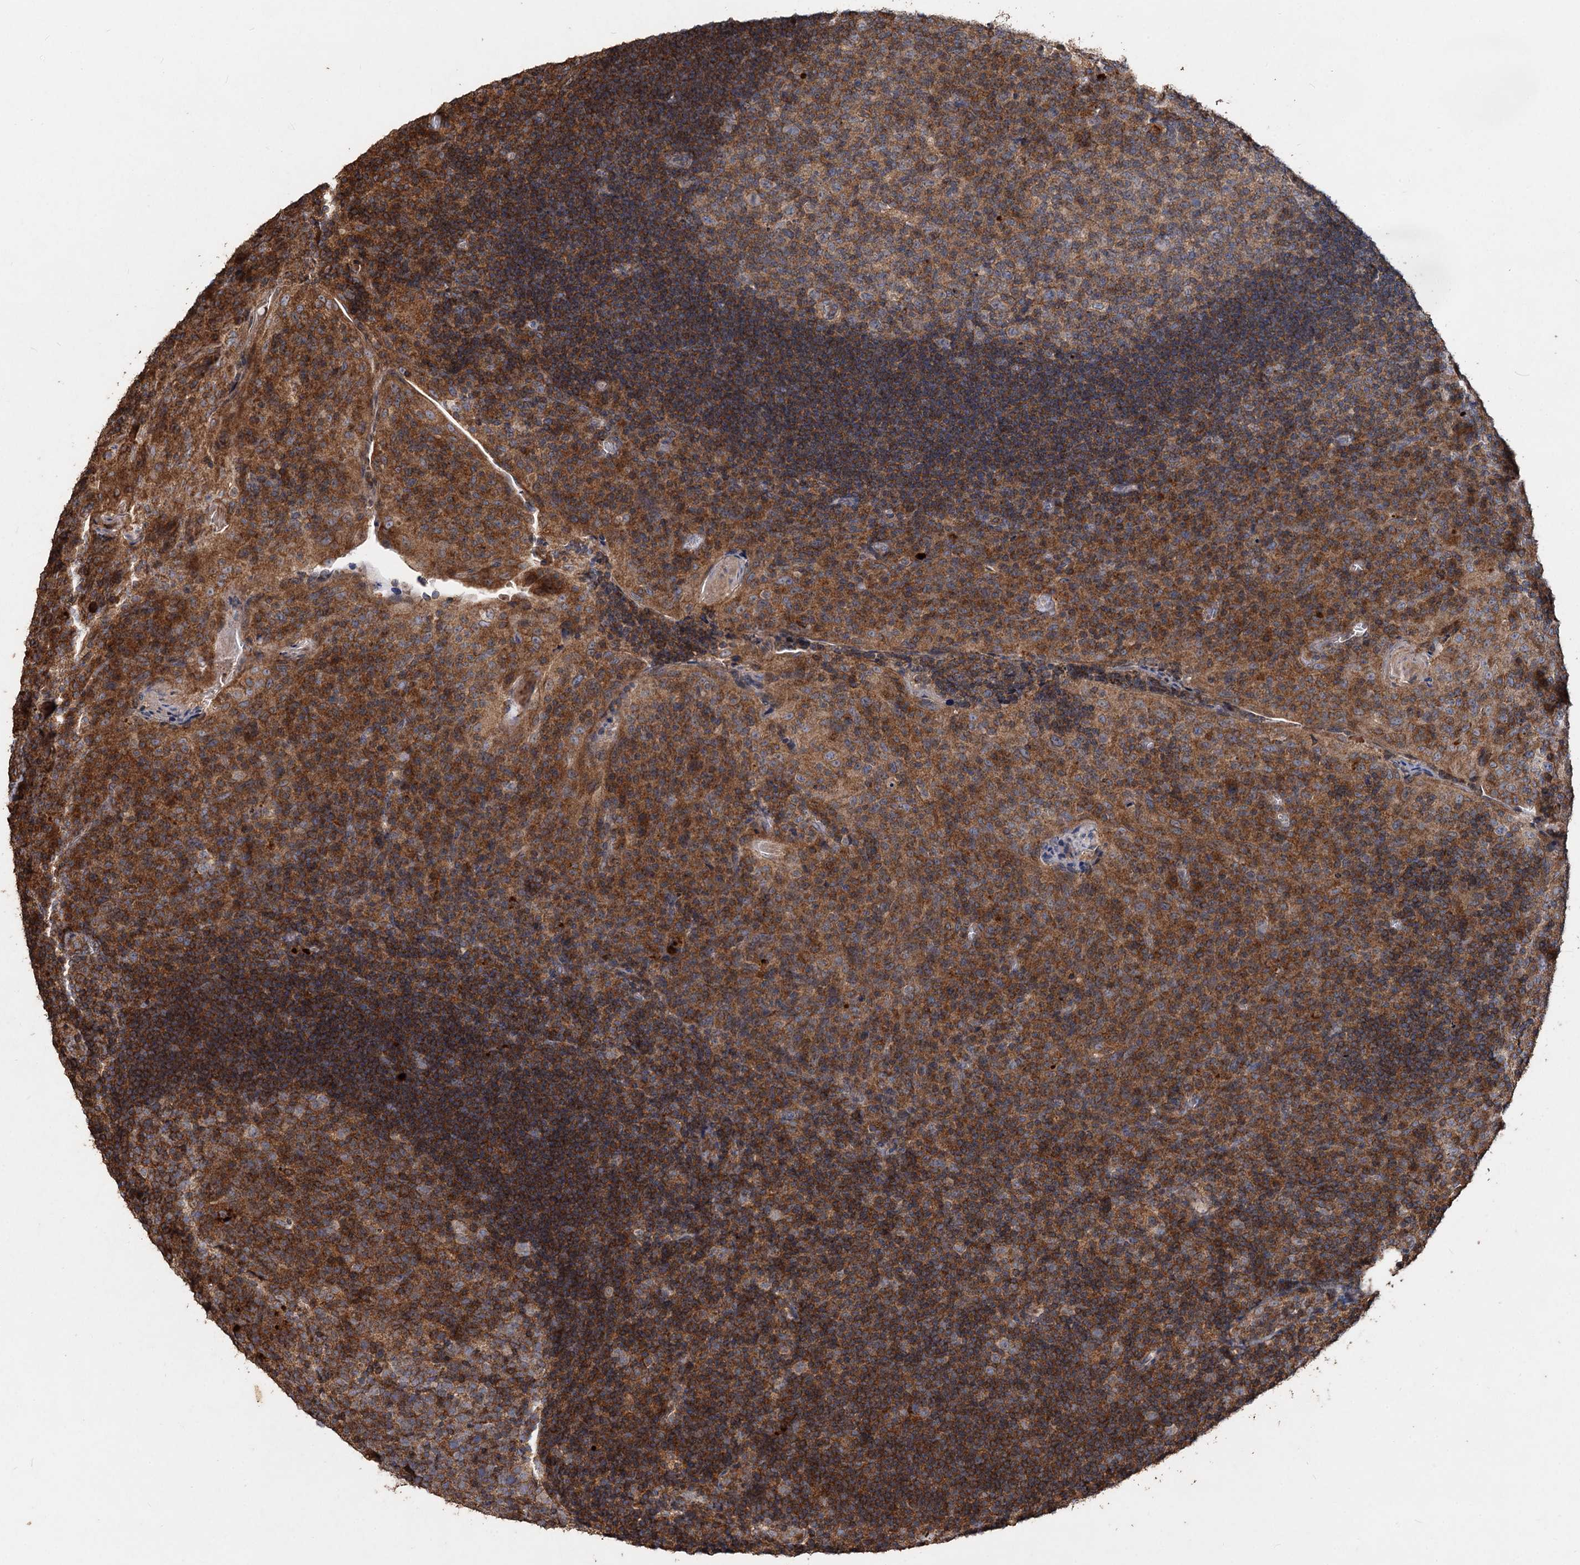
{"staining": {"intensity": "moderate", "quantity": "25%-75%", "location": "cytoplasmic/membranous"}, "tissue": "tonsil", "cell_type": "Germinal center cells", "image_type": "normal", "snomed": [{"axis": "morphology", "description": "Normal tissue, NOS"}, {"axis": "topography", "description": "Tonsil"}], "caption": "IHC image of normal tonsil: tonsil stained using IHC reveals medium levels of moderate protein expression localized specifically in the cytoplasmic/membranous of germinal center cells, appearing as a cytoplasmic/membranous brown color.", "gene": "NOTCH2NLA", "patient": {"sex": "male", "age": 17}}